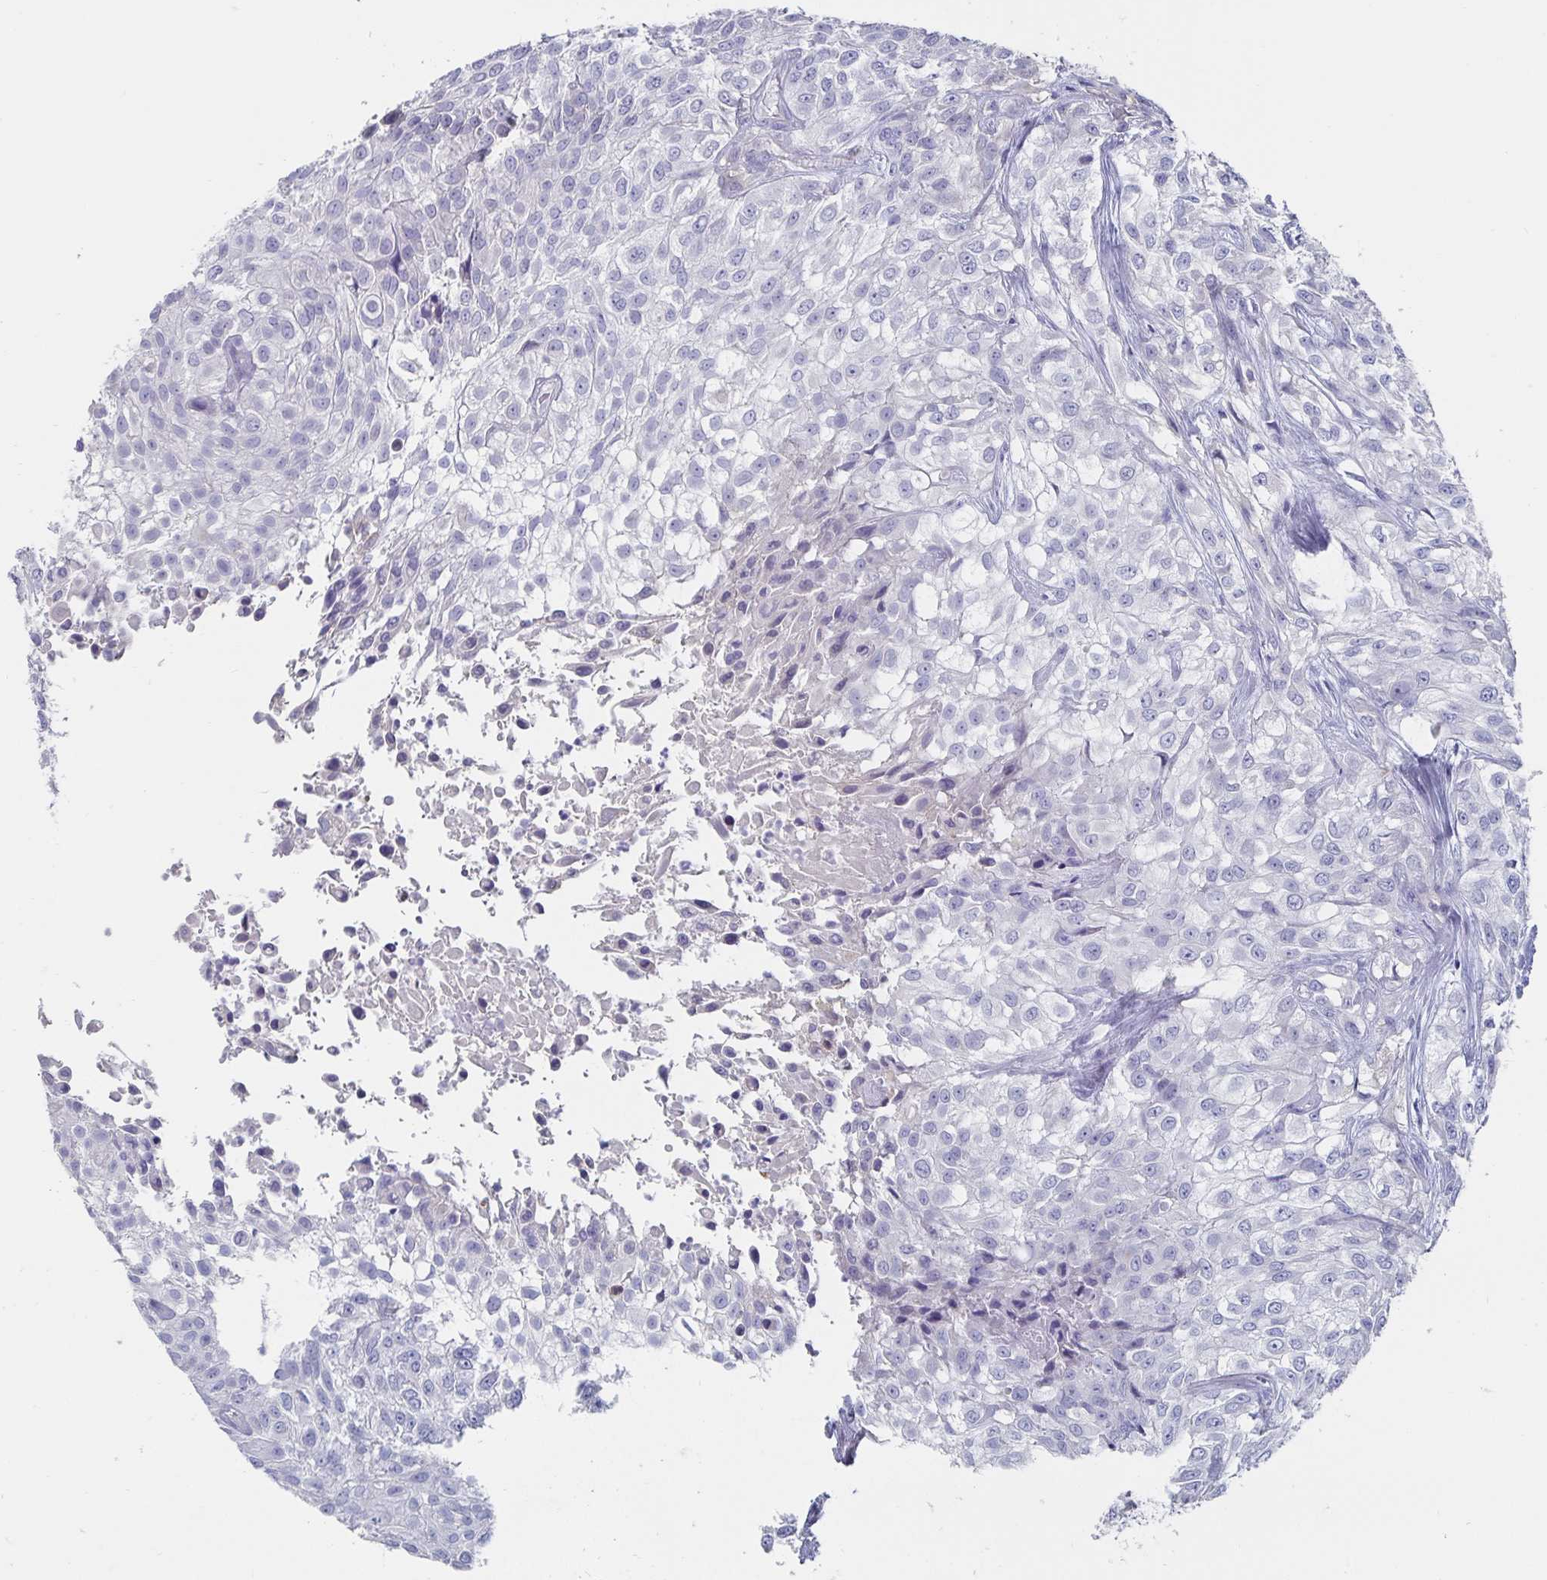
{"staining": {"intensity": "negative", "quantity": "none", "location": "none"}, "tissue": "urothelial cancer", "cell_type": "Tumor cells", "image_type": "cancer", "snomed": [{"axis": "morphology", "description": "Urothelial carcinoma, High grade"}, {"axis": "topography", "description": "Urinary bladder"}], "caption": "Immunohistochemistry histopathology image of high-grade urothelial carcinoma stained for a protein (brown), which reveals no positivity in tumor cells.", "gene": "CFAP69", "patient": {"sex": "male", "age": 56}}